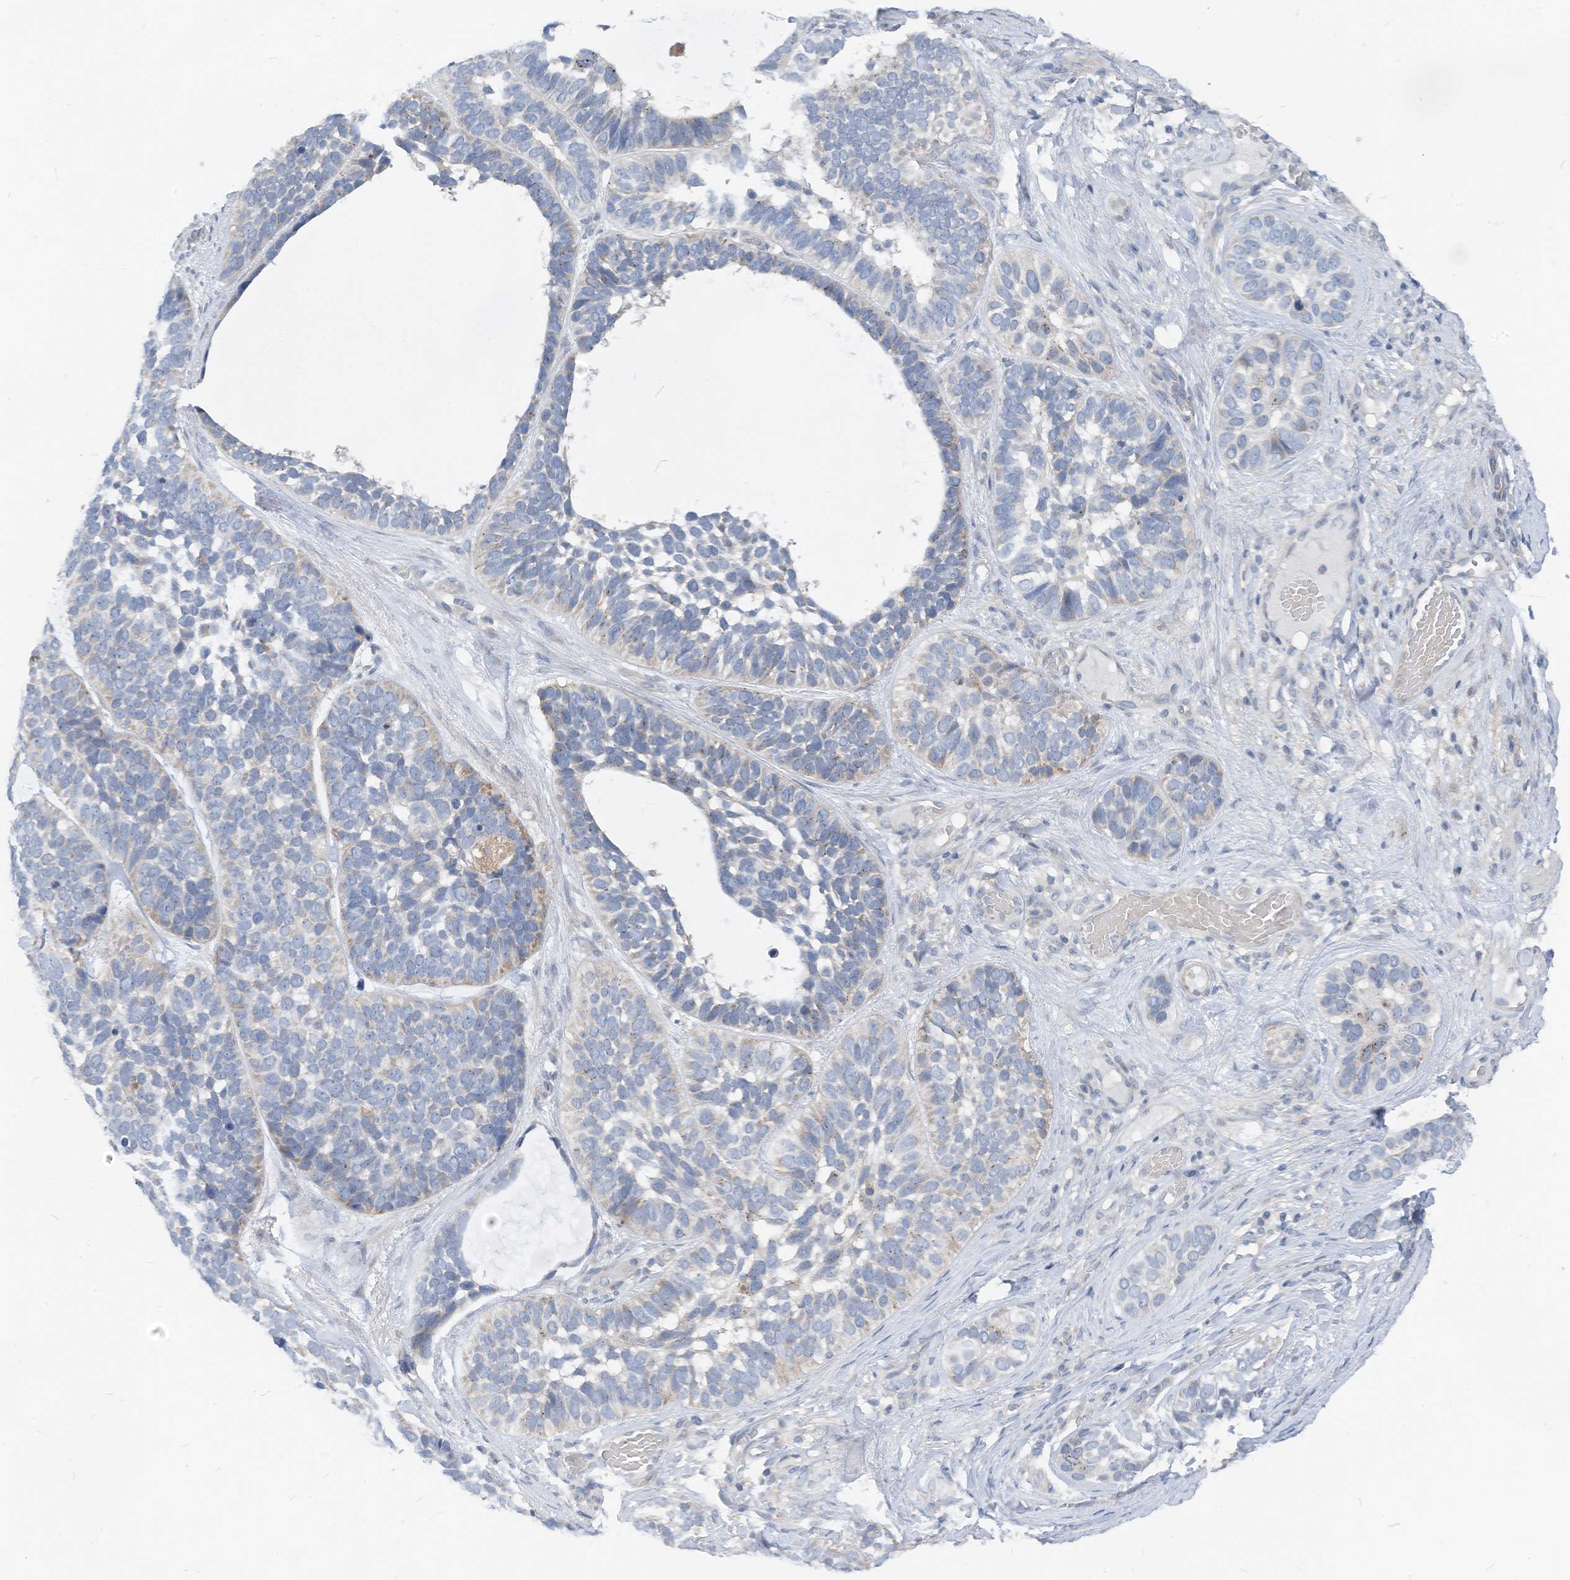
{"staining": {"intensity": "negative", "quantity": "none", "location": "none"}, "tissue": "skin cancer", "cell_type": "Tumor cells", "image_type": "cancer", "snomed": [{"axis": "morphology", "description": "Basal cell carcinoma"}, {"axis": "topography", "description": "Skin"}], "caption": "This is an immunohistochemistry image of skin cancer. There is no expression in tumor cells.", "gene": "LDAH", "patient": {"sex": "male", "age": 62}}